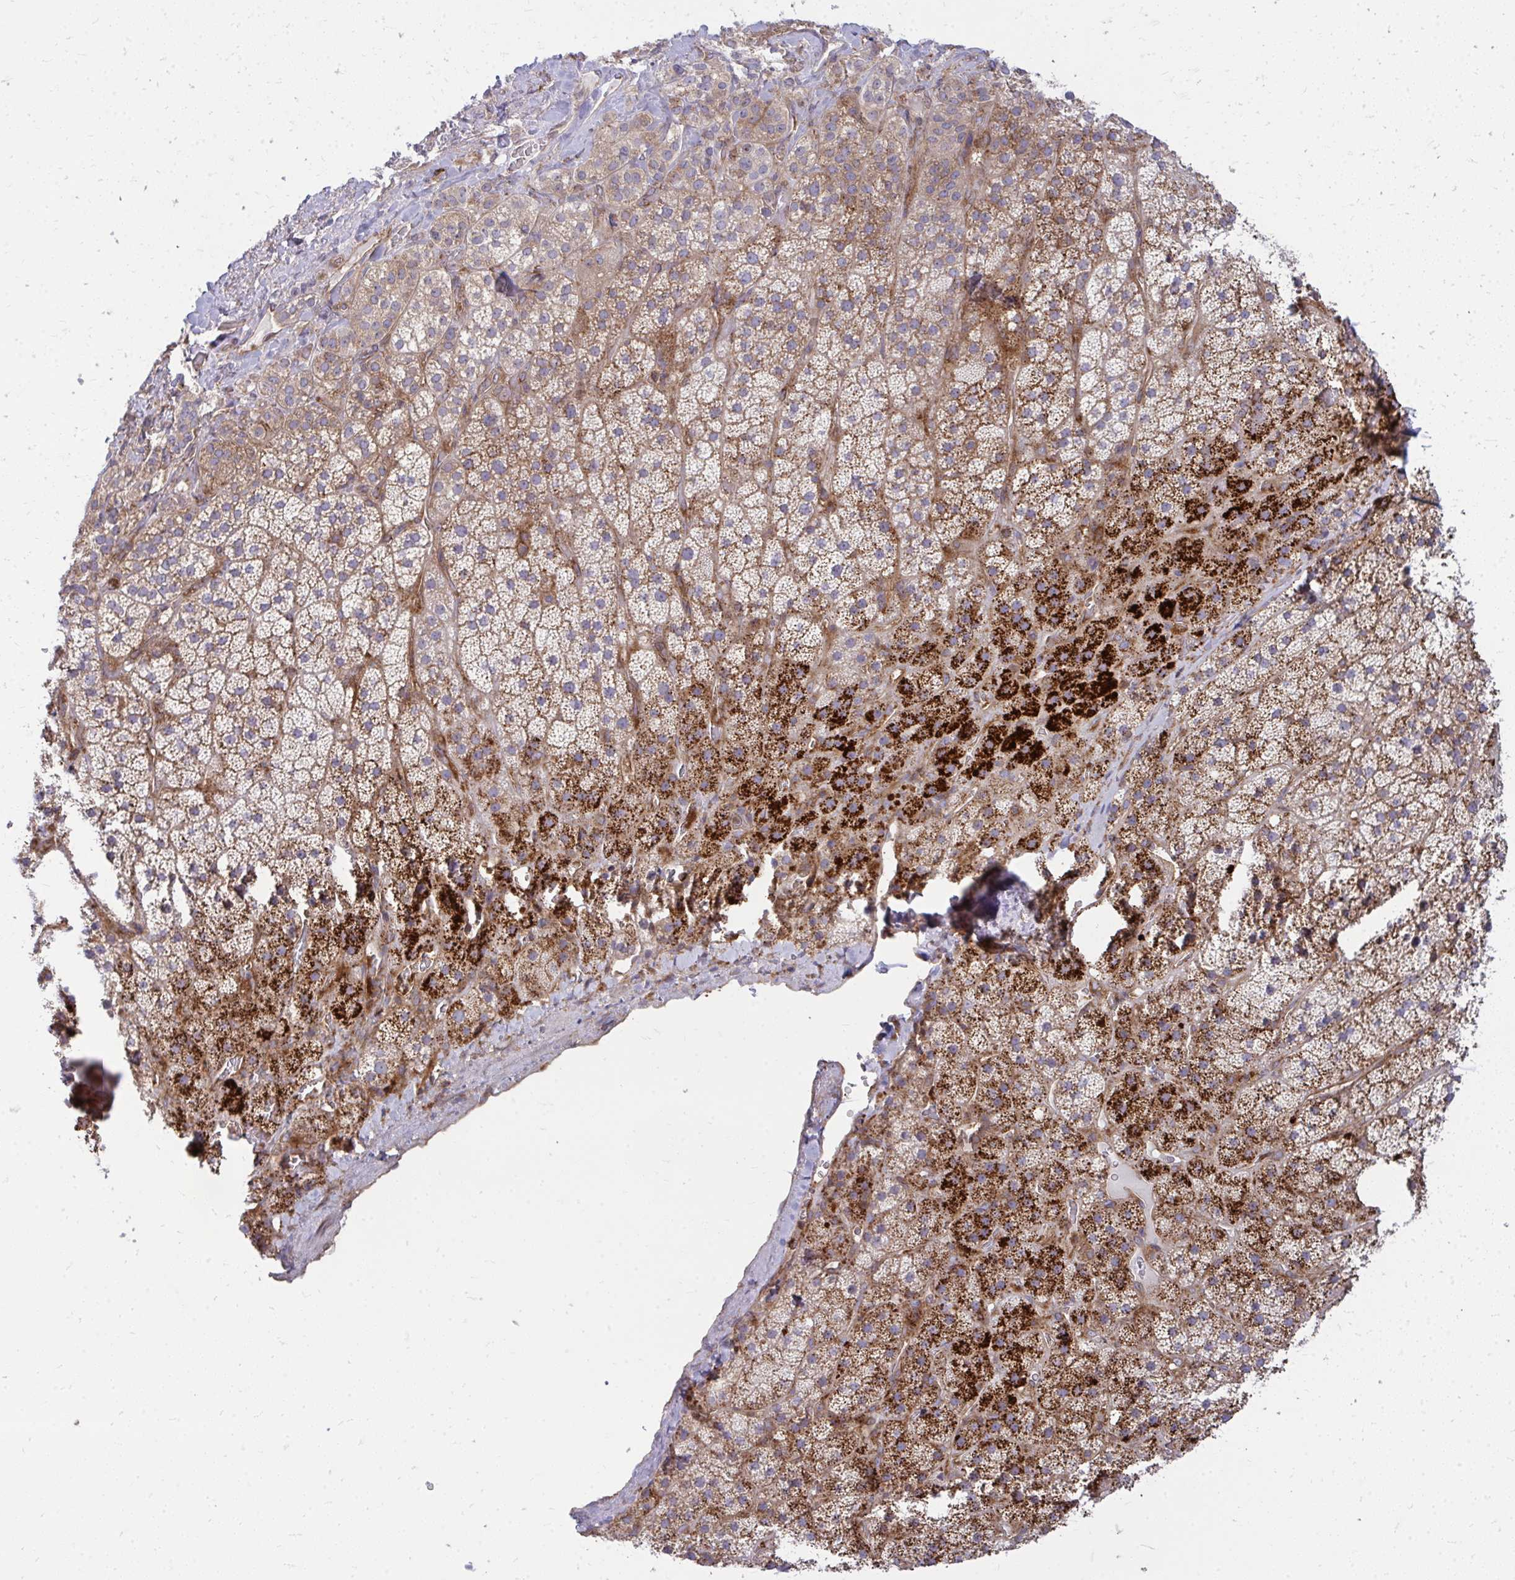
{"staining": {"intensity": "strong", "quantity": "25%-75%", "location": "cytoplasmic/membranous"}, "tissue": "adrenal gland", "cell_type": "Glandular cells", "image_type": "normal", "snomed": [{"axis": "morphology", "description": "Normal tissue, NOS"}, {"axis": "topography", "description": "Adrenal gland"}], "caption": "About 25%-75% of glandular cells in unremarkable adrenal gland show strong cytoplasmic/membranous protein positivity as visualized by brown immunohistochemical staining.", "gene": "ASAP1", "patient": {"sex": "male", "age": 57}}